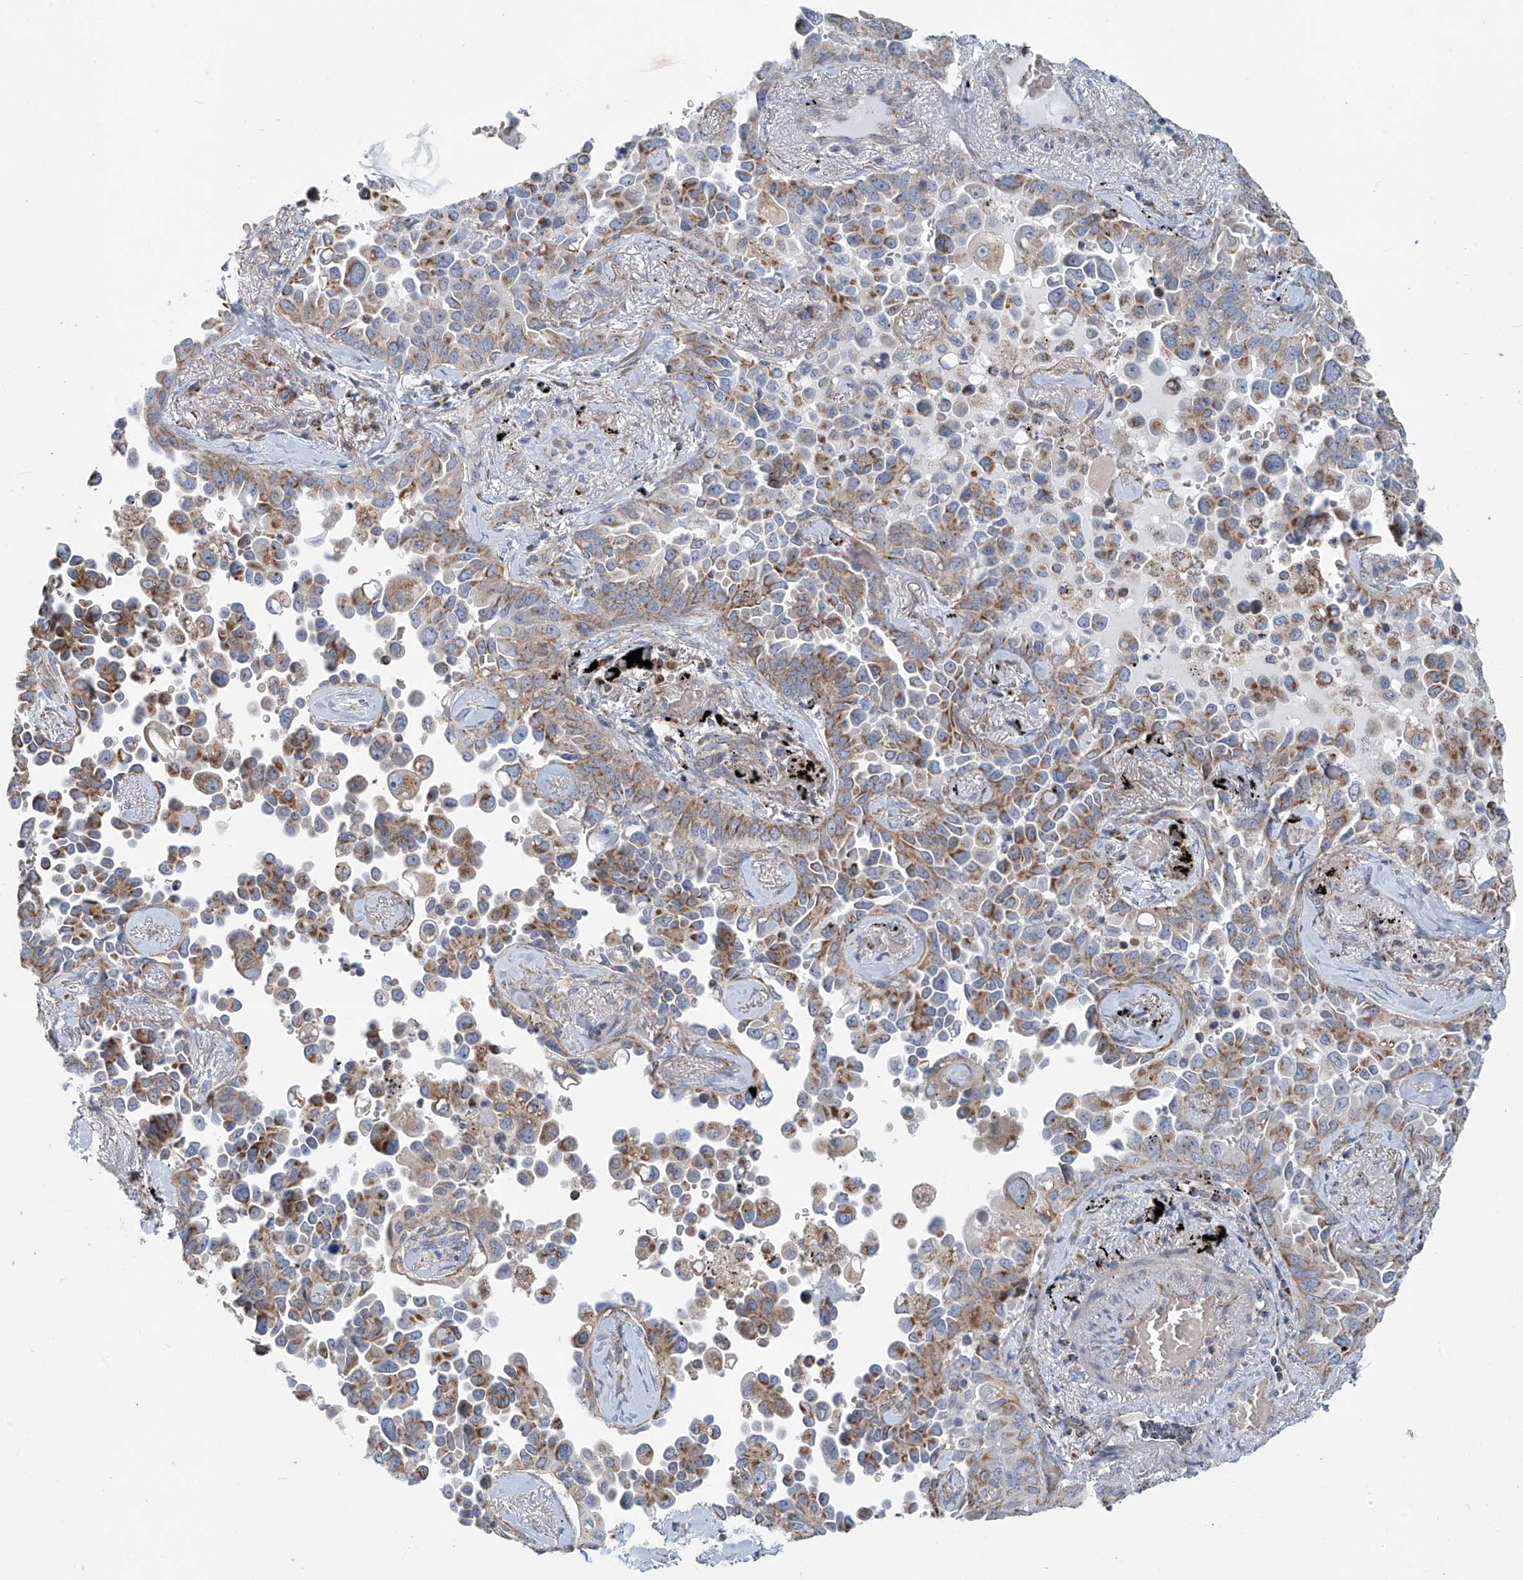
{"staining": {"intensity": "moderate", "quantity": "25%-75%", "location": "cytoplasmic/membranous"}, "tissue": "lung cancer", "cell_type": "Tumor cells", "image_type": "cancer", "snomed": [{"axis": "morphology", "description": "Adenocarcinoma, NOS"}, {"axis": "topography", "description": "Lung"}], "caption": "Immunohistochemistry (IHC) of human lung cancer exhibits medium levels of moderate cytoplasmic/membranous positivity in approximately 25%-75% of tumor cells.", "gene": "COMMD1", "patient": {"sex": "female", "age": 67}}